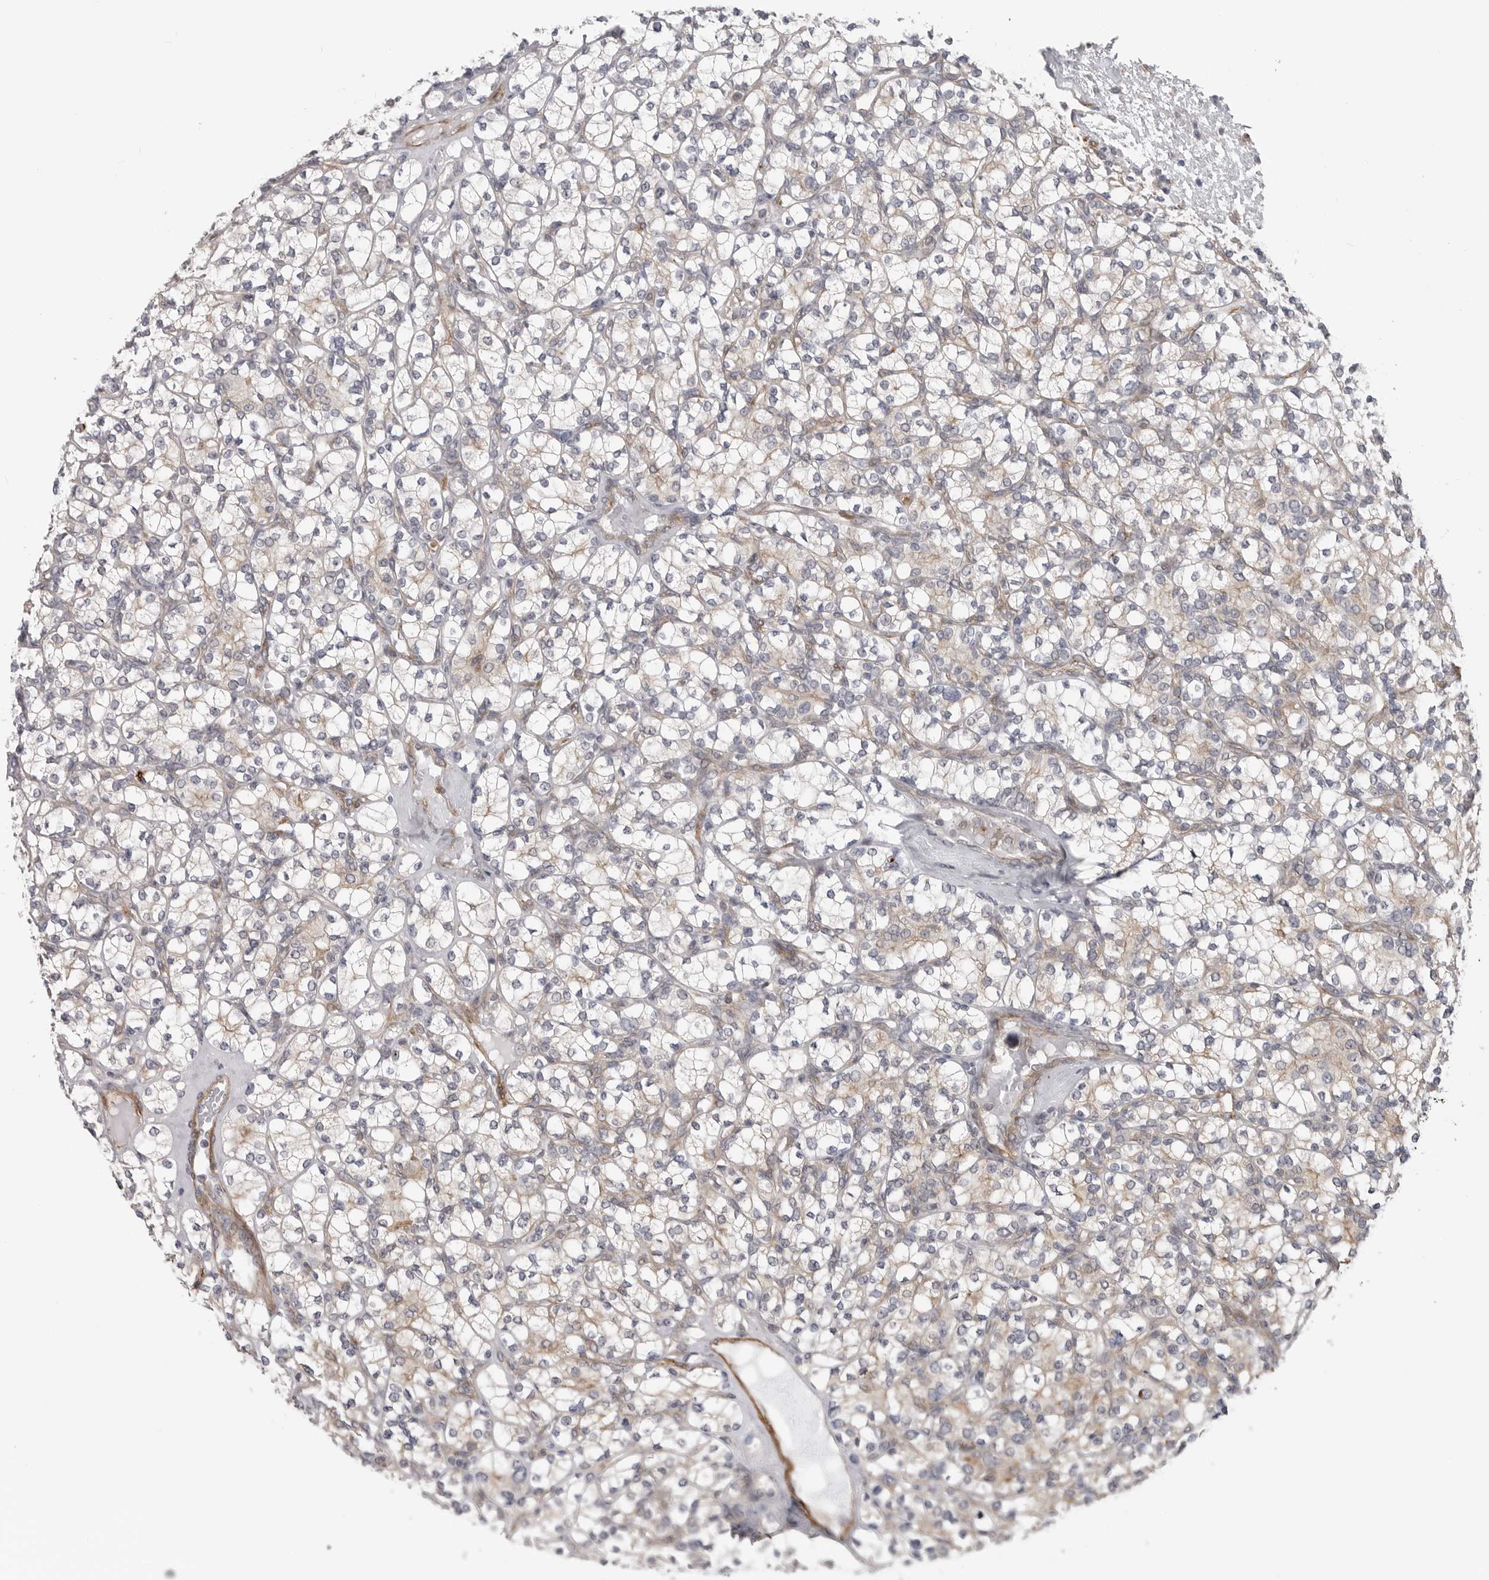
{"staining": {"intensity": "weak", "quantity": "25%-75%", "location": "cytoplasmic/membranous"}, "tissue": "renal cancer", "cell_type": "Tumor cells", "image_type": "cancer", "snomed": [{"axis": "morphology", "description": "Adenocarcinoma, NOS"}, {"axis": "topography", "description": "Kidney"}], "caption": "Protein expression by immunohistochemistry (IHC) exhibits weak cytoplasmic/membranous staining in approximately 25%-75% of tumor cells in renal adenocarcinoma. Ihc stains the protein in brown and the nuclei are stained blue.", "gene": "SCP2", "patient": {"sex": "male", "age": 77}}